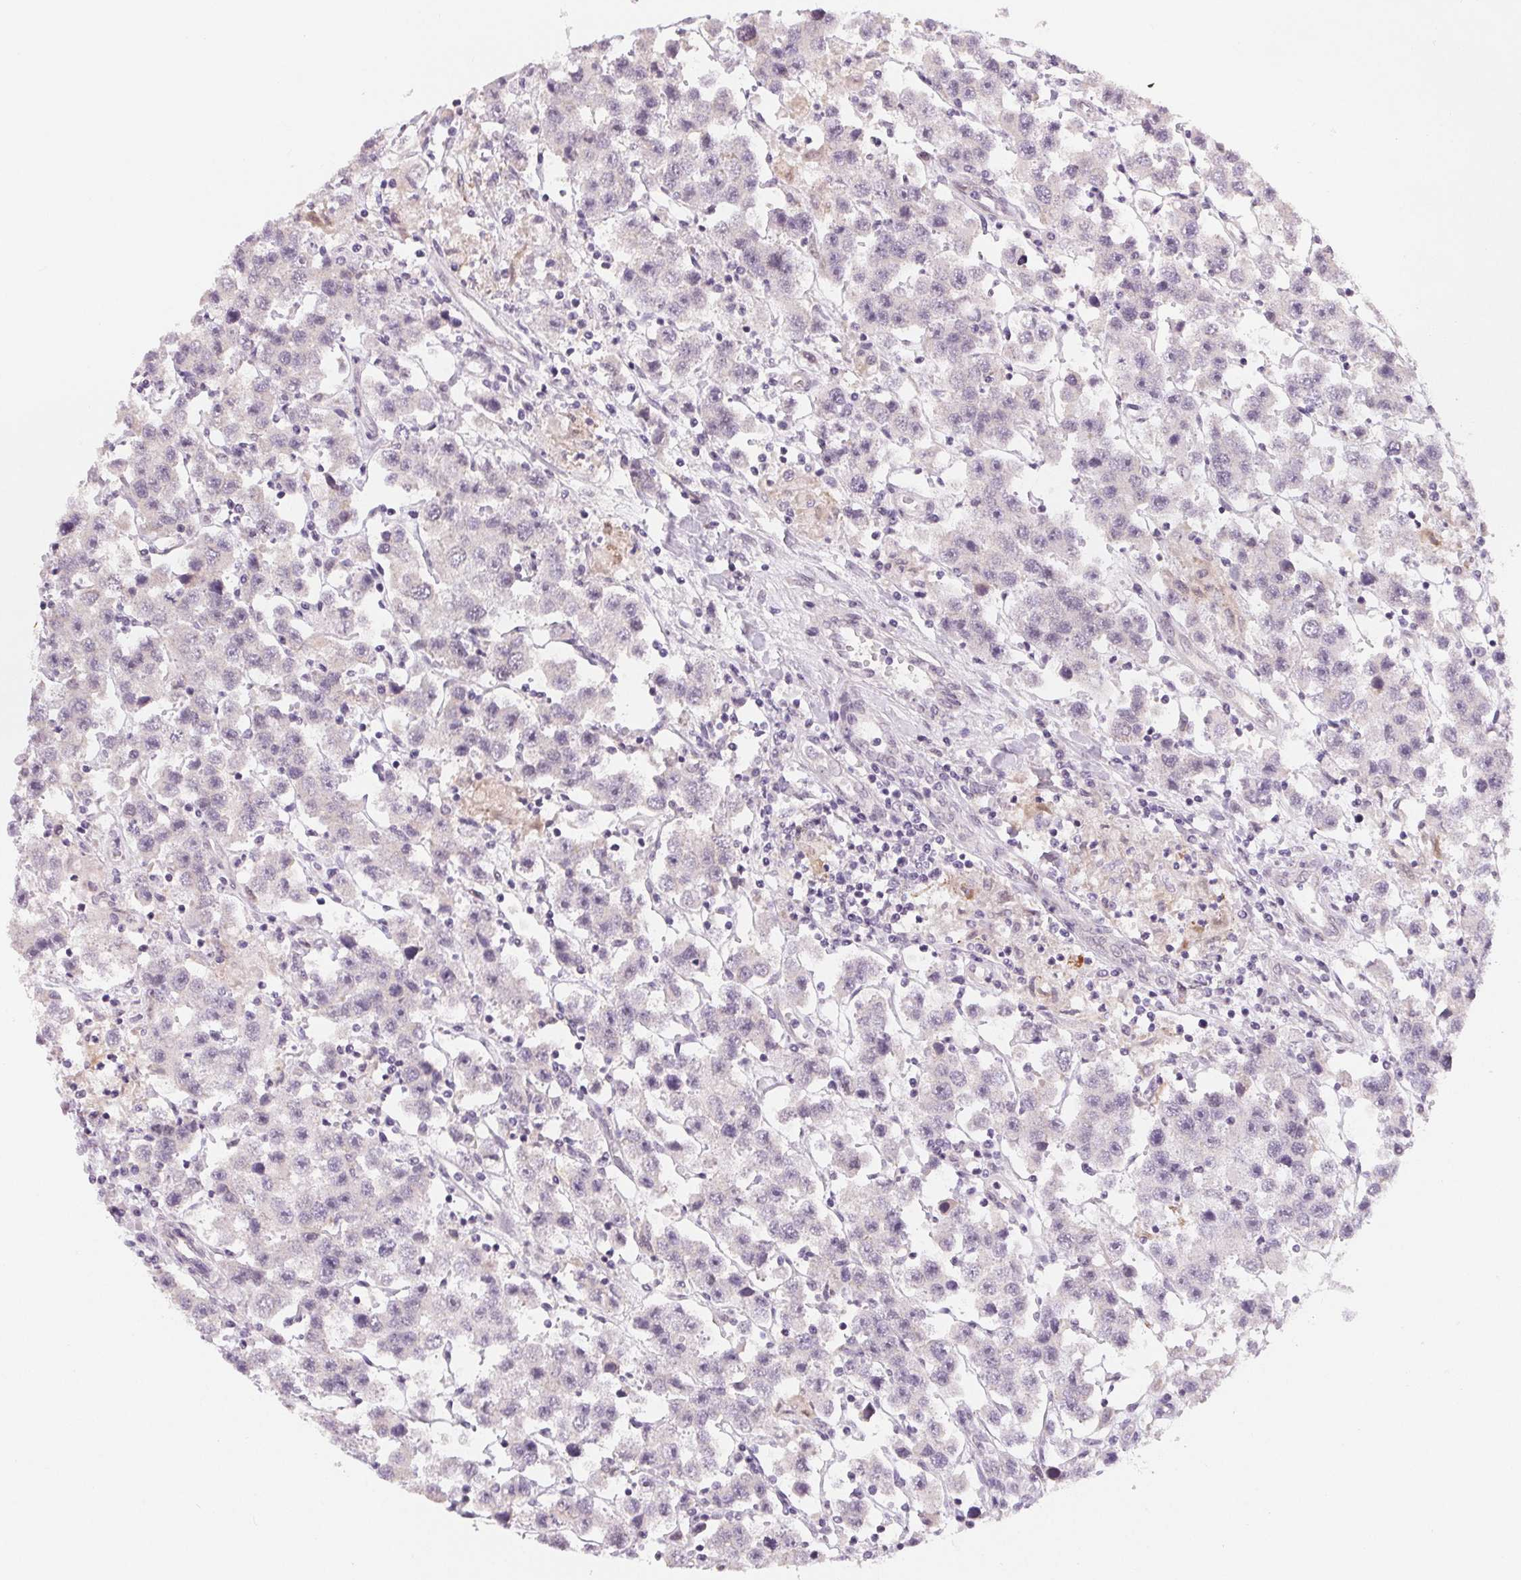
{"staining": {"intensity": "negative", "quantity": "none", "location": "none"}, "tissue": "testis cancer", "cell_type": "Tumor cells", "image_type": "cancer", "snomed": [{"axis": "morphology", "description": "Seminoma, NOS"}, {"axis": "topography", "description": "Testis"}], "caption": "Immunohistochemical staining of human testis seminoma displays no significant staining in tumor cells.", "gene": "CFC1", "patient": {"sex": "male", "age": 45}}